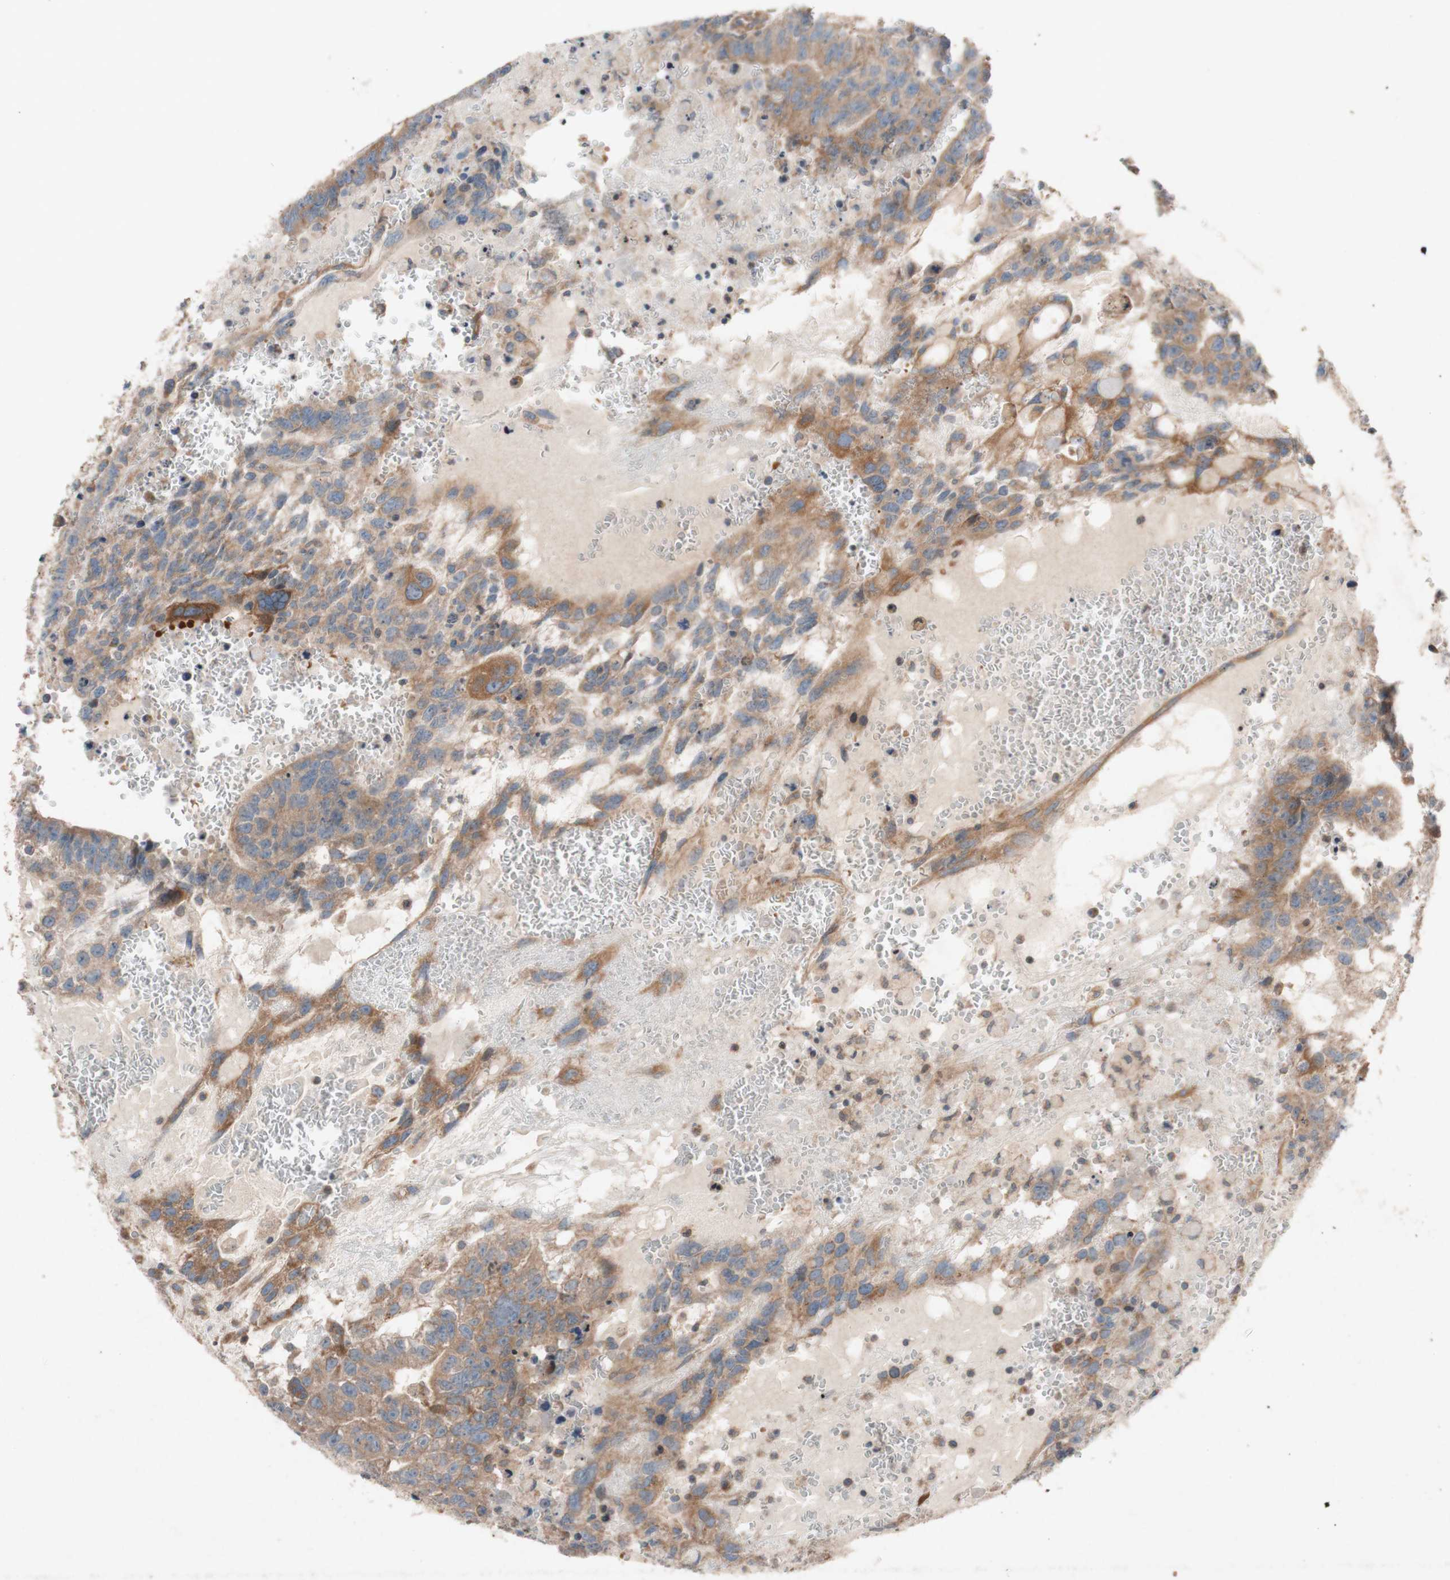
{"staining": {"intensity": "moderate", "quantity": ">75%", "location": "cytoplasmic/membranous"}, "tissue": "testis cancer", "cell_type": "Tumor cells", "image_type": "cancer", "snomed": [{"axis": "morphology", "description": "Seminoma, NOS"}, {"axis": "morphology", "description": "Carcinoma, Embryonal, NOS"}, {"axis": "topography", "description": "Testis"}], "caption": "Protein expression by immunohistochemistry demonstrates moderate cytoplasmic/membranous positivity in about >75% of tumor cells in testis cancer (seminoma). (Brightfield microscopy of DAB IHC at high magnification).", "gene": "TST", "patient": {"sex": "male", "age": 52}}